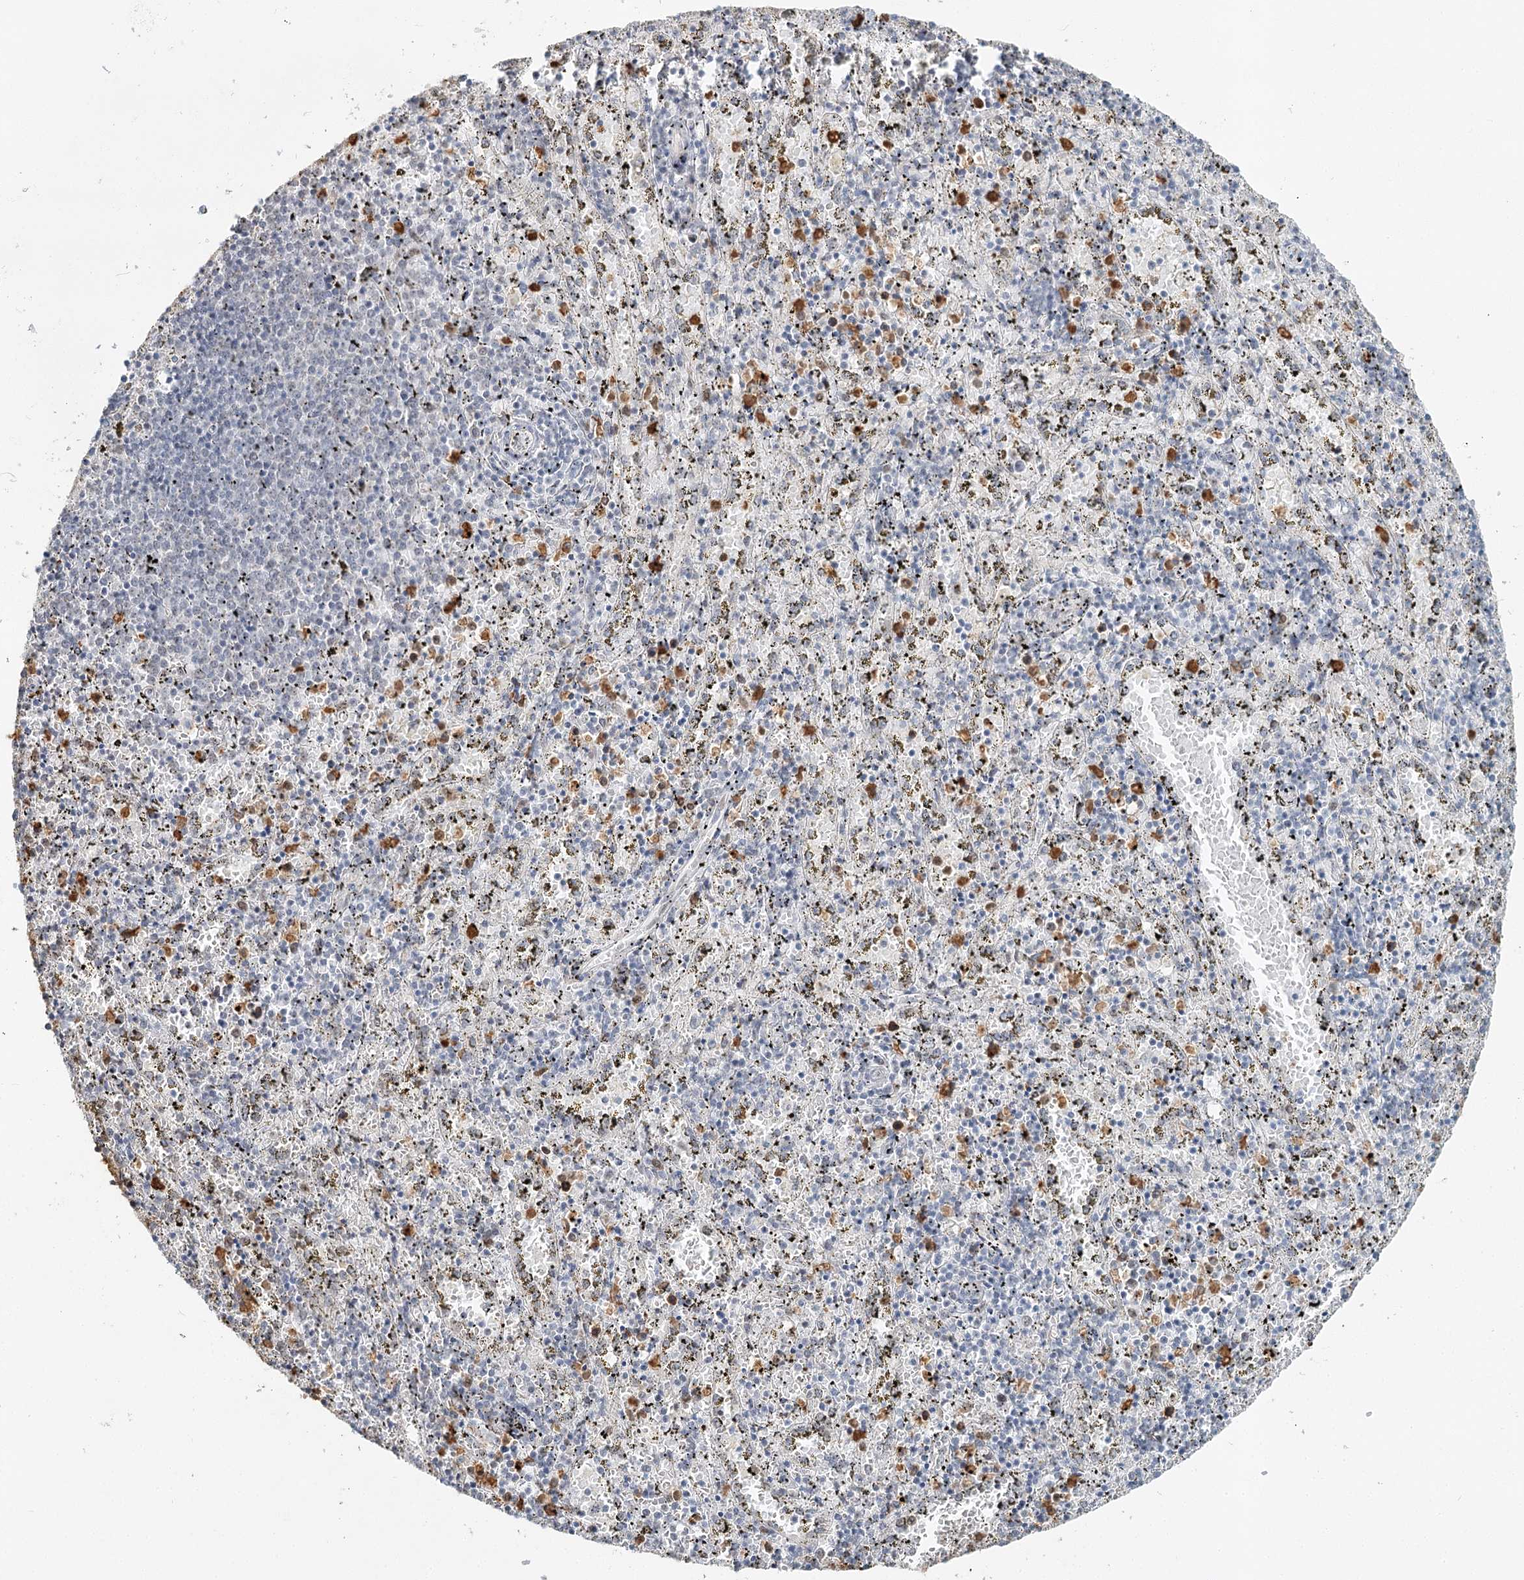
{"staining": {"intensity": "moderate", "quantity": "25%-75%", "location": "cytoplasmic/membranous"}, "tissue": "spleen", "cell_type": "Cells in red pulp", "image_type": "normal", "snomed": [{"axis": "morphology", "description": "Normal tissue, NOS"}, {"axis": "topography", "description": "Spleen"}], "caption": "Moderate cytoplasmic/membranous staining for a protein is seen in approximately 25%-75% of cells in red pulp of normal spleen using immunohistochemistry (IHC).", "gene": "ATAD1", "patient": {"sex": "male", "age": 11}}